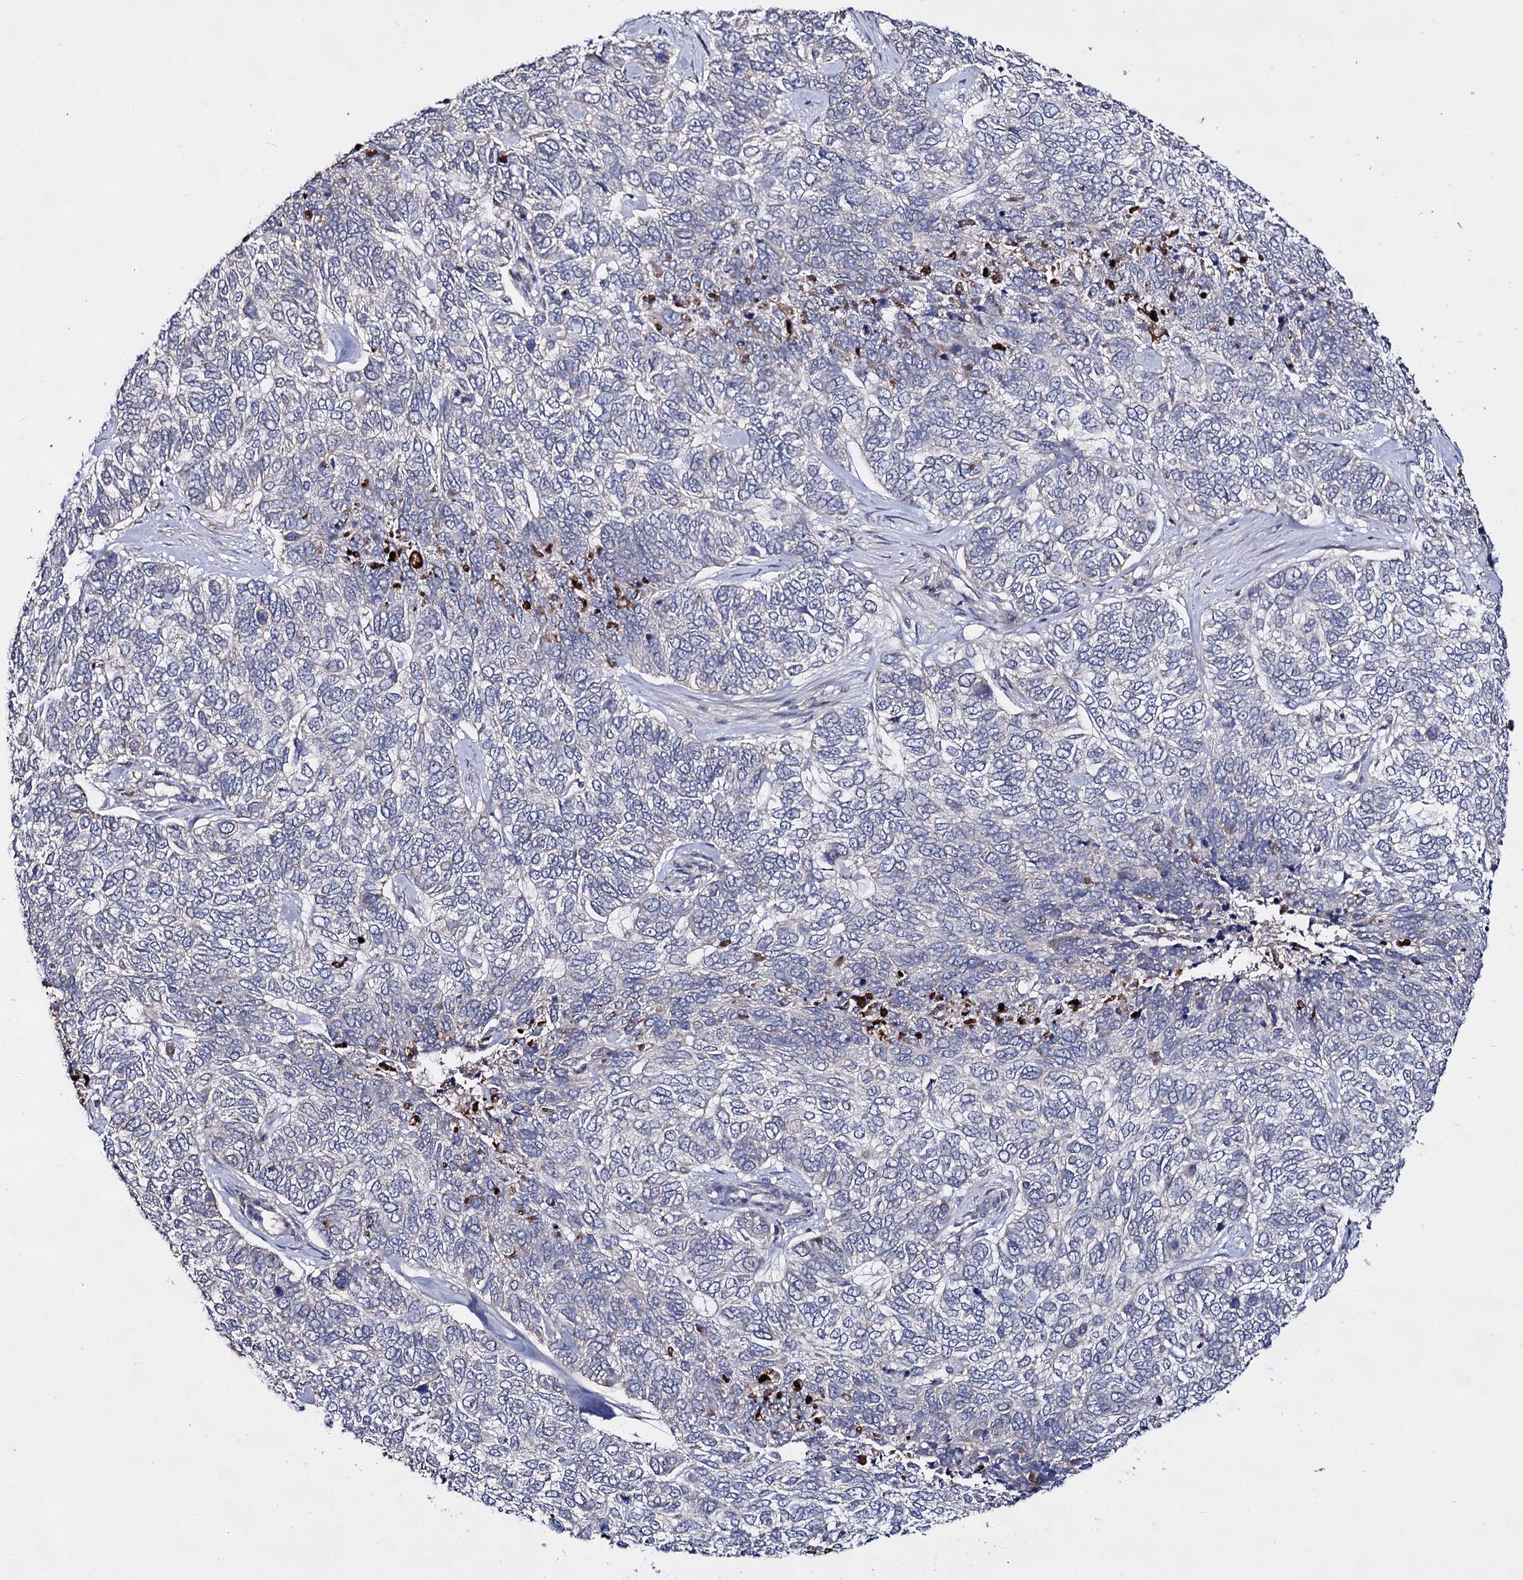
{"staining": {"intensity": "negative", "quantity": "none", "location": "none"}, "tissue": "skin cancer", "cell_type": "Tumor cells", "image_type": "cancer", "snomed": [{"axis": "morphology", "description": "Basal cell carcinoma"}, {"axis": "topography", "description": "Skin"}], "caption": "The image shows no significant staining in tumor cells of skin cancer. (Stains: DAB IHC with hematoxylin counter stain, Microscopy: brightfield microscopy at high magnification).", "gene": "ACTR6", "patient": {"sex": "female", "age": 65}}